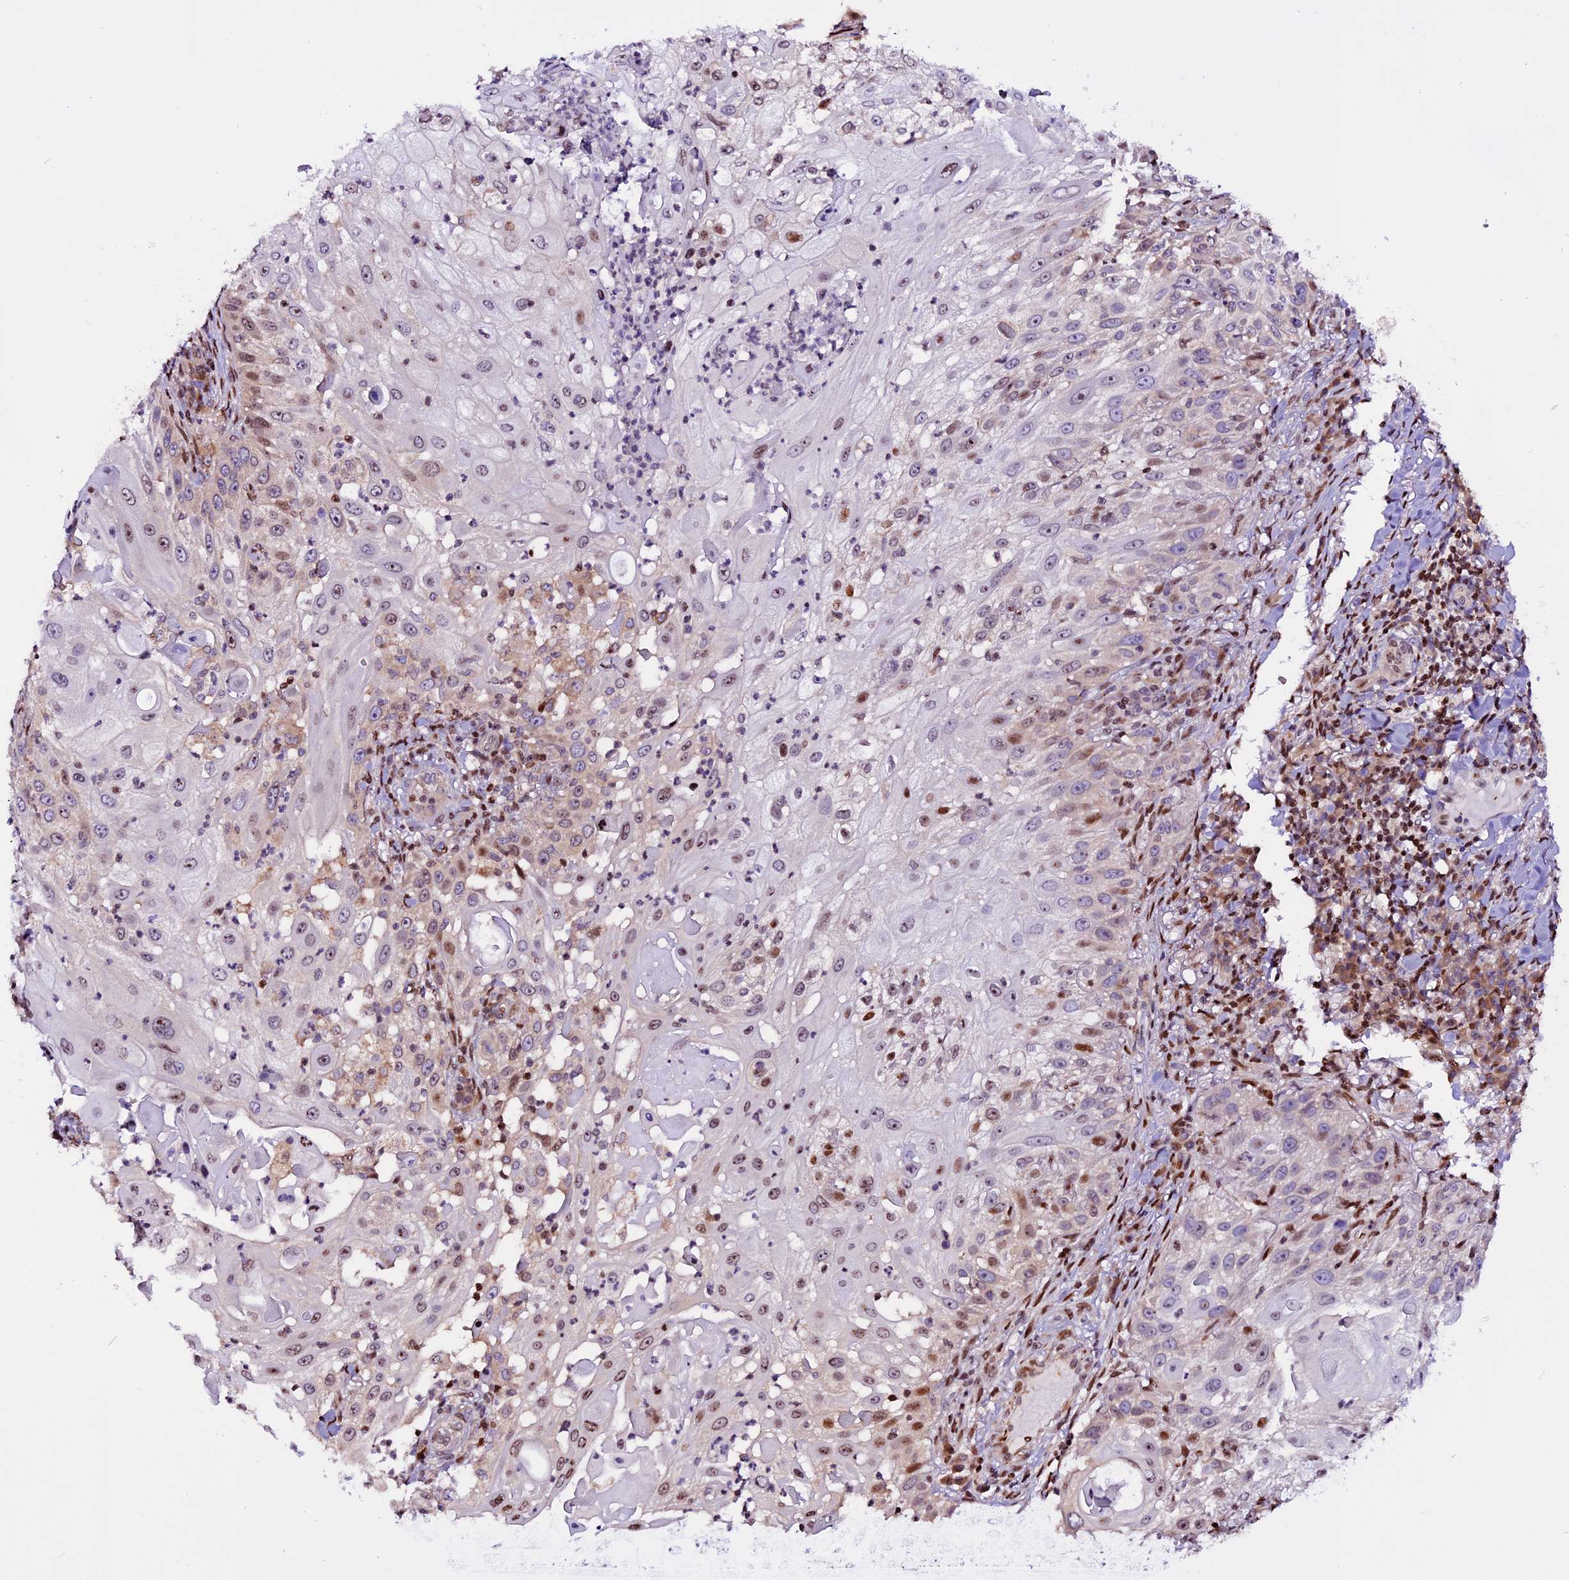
{"staining": {"intensity": "moderate", "quantity": "<25%", "location": "nuclear"}, "tissue": "skin cancer", "cell_type": "Tumor cells", "image_type": "cancer", "snomed": [{"axis": "morphology", "description": "Squamous cell carcinoma, NOS"}, {"axis": "topography", "description": "Skin"}], "caption": "Immunohistochemical staining of squamous cell carcinoma (skin) exhibits low levels of moderate nuclear positivity in approximately <25% of tumor cells.", "gene": "RINL", "patient": {"sex": "female", "age": 44}}